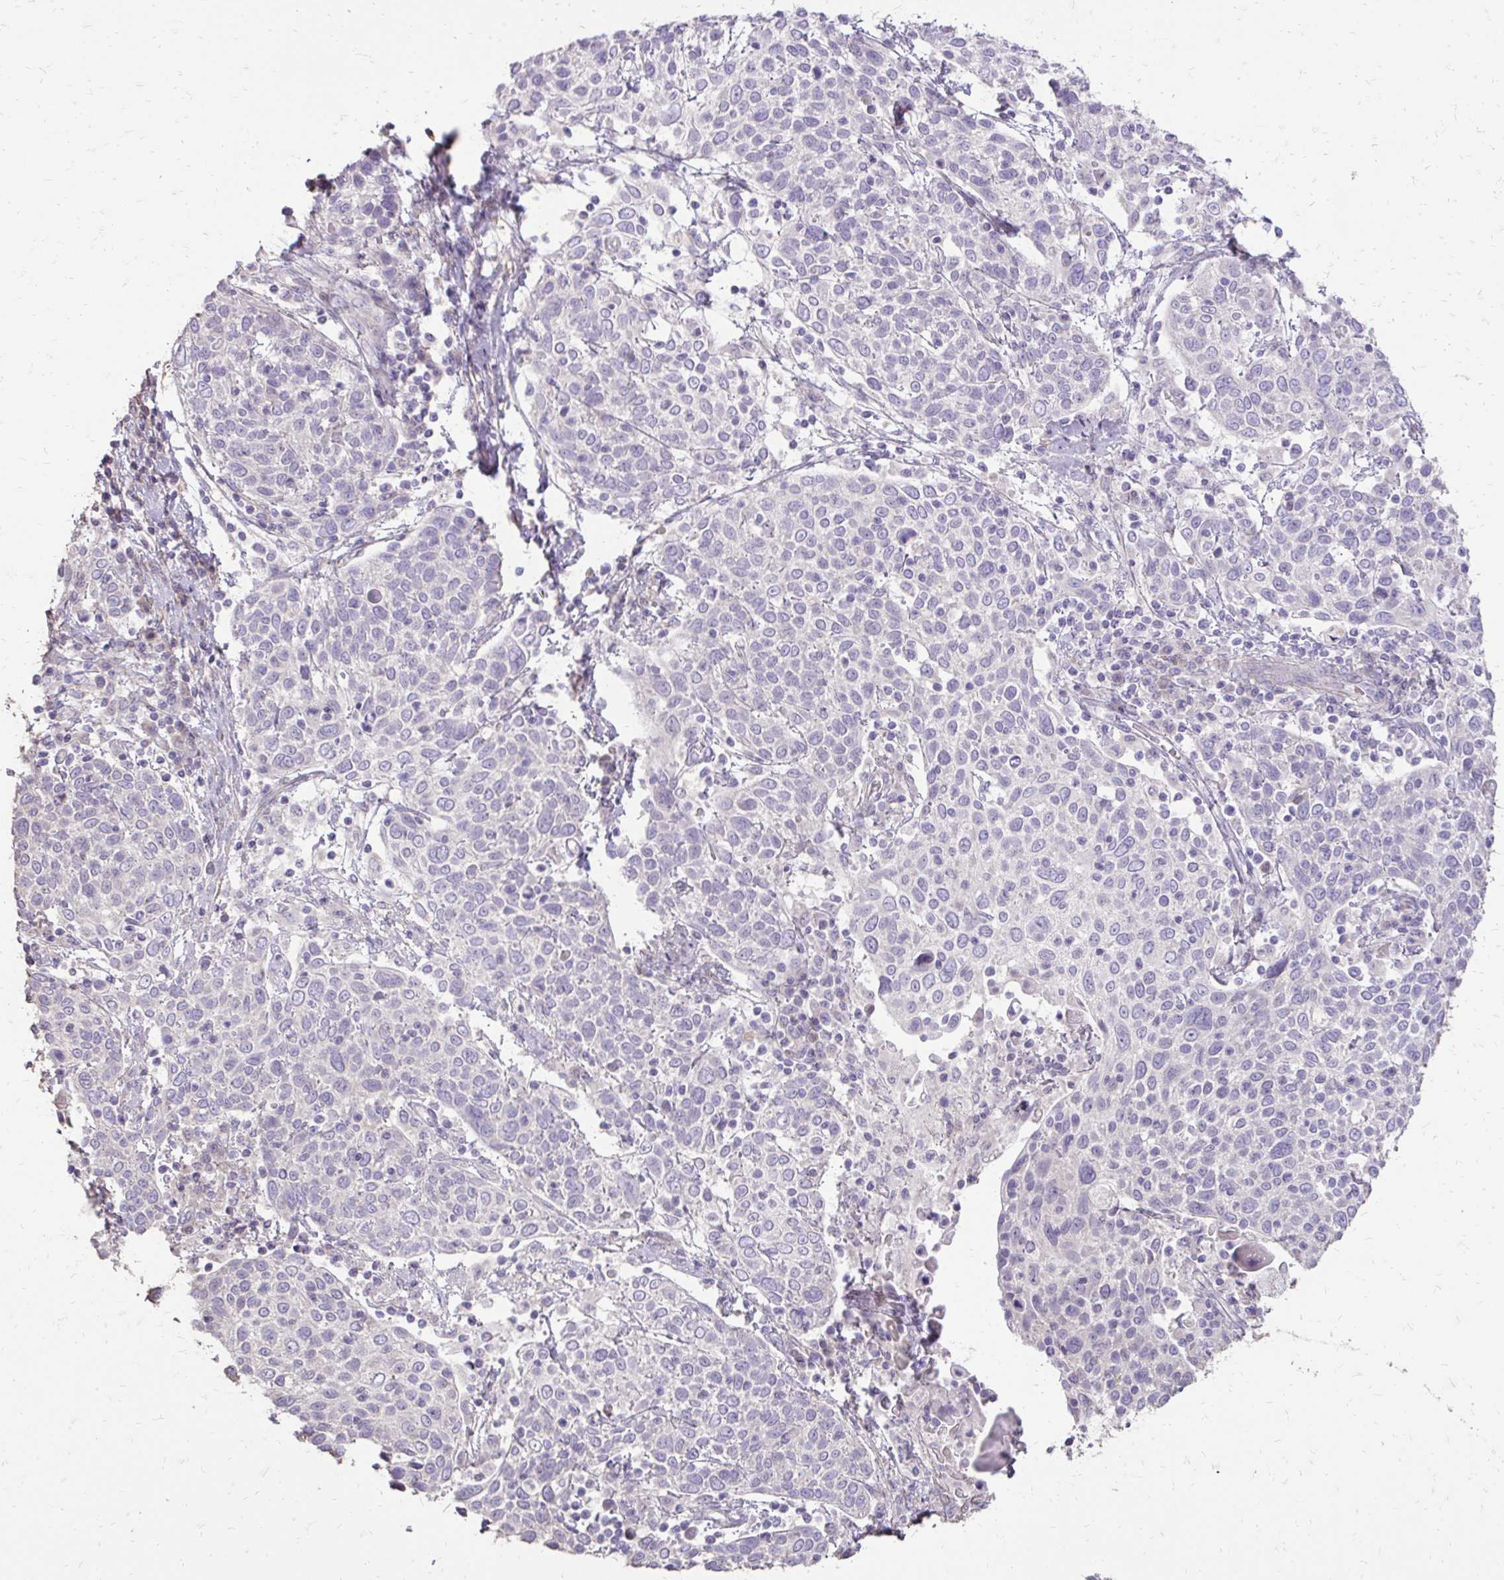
{"staining": {"intensity": "negative", "quantity": "none", "location": "none"}, "tissue": "cervical cancer", "cell_type": "Tumor cells", "image_type": "cancer", "snomed": [{"axis": "morphology", "description": "Squamous cell carcinoma, NOS"}, {"axis": "topography", "description": "Cervix"}], "caption": "Cervical cancer was stained to show a protein in brown. There is no significant staining in tumor cells.", "gene": "MYORG", "patient": {"sex": "female", "age": 61}}